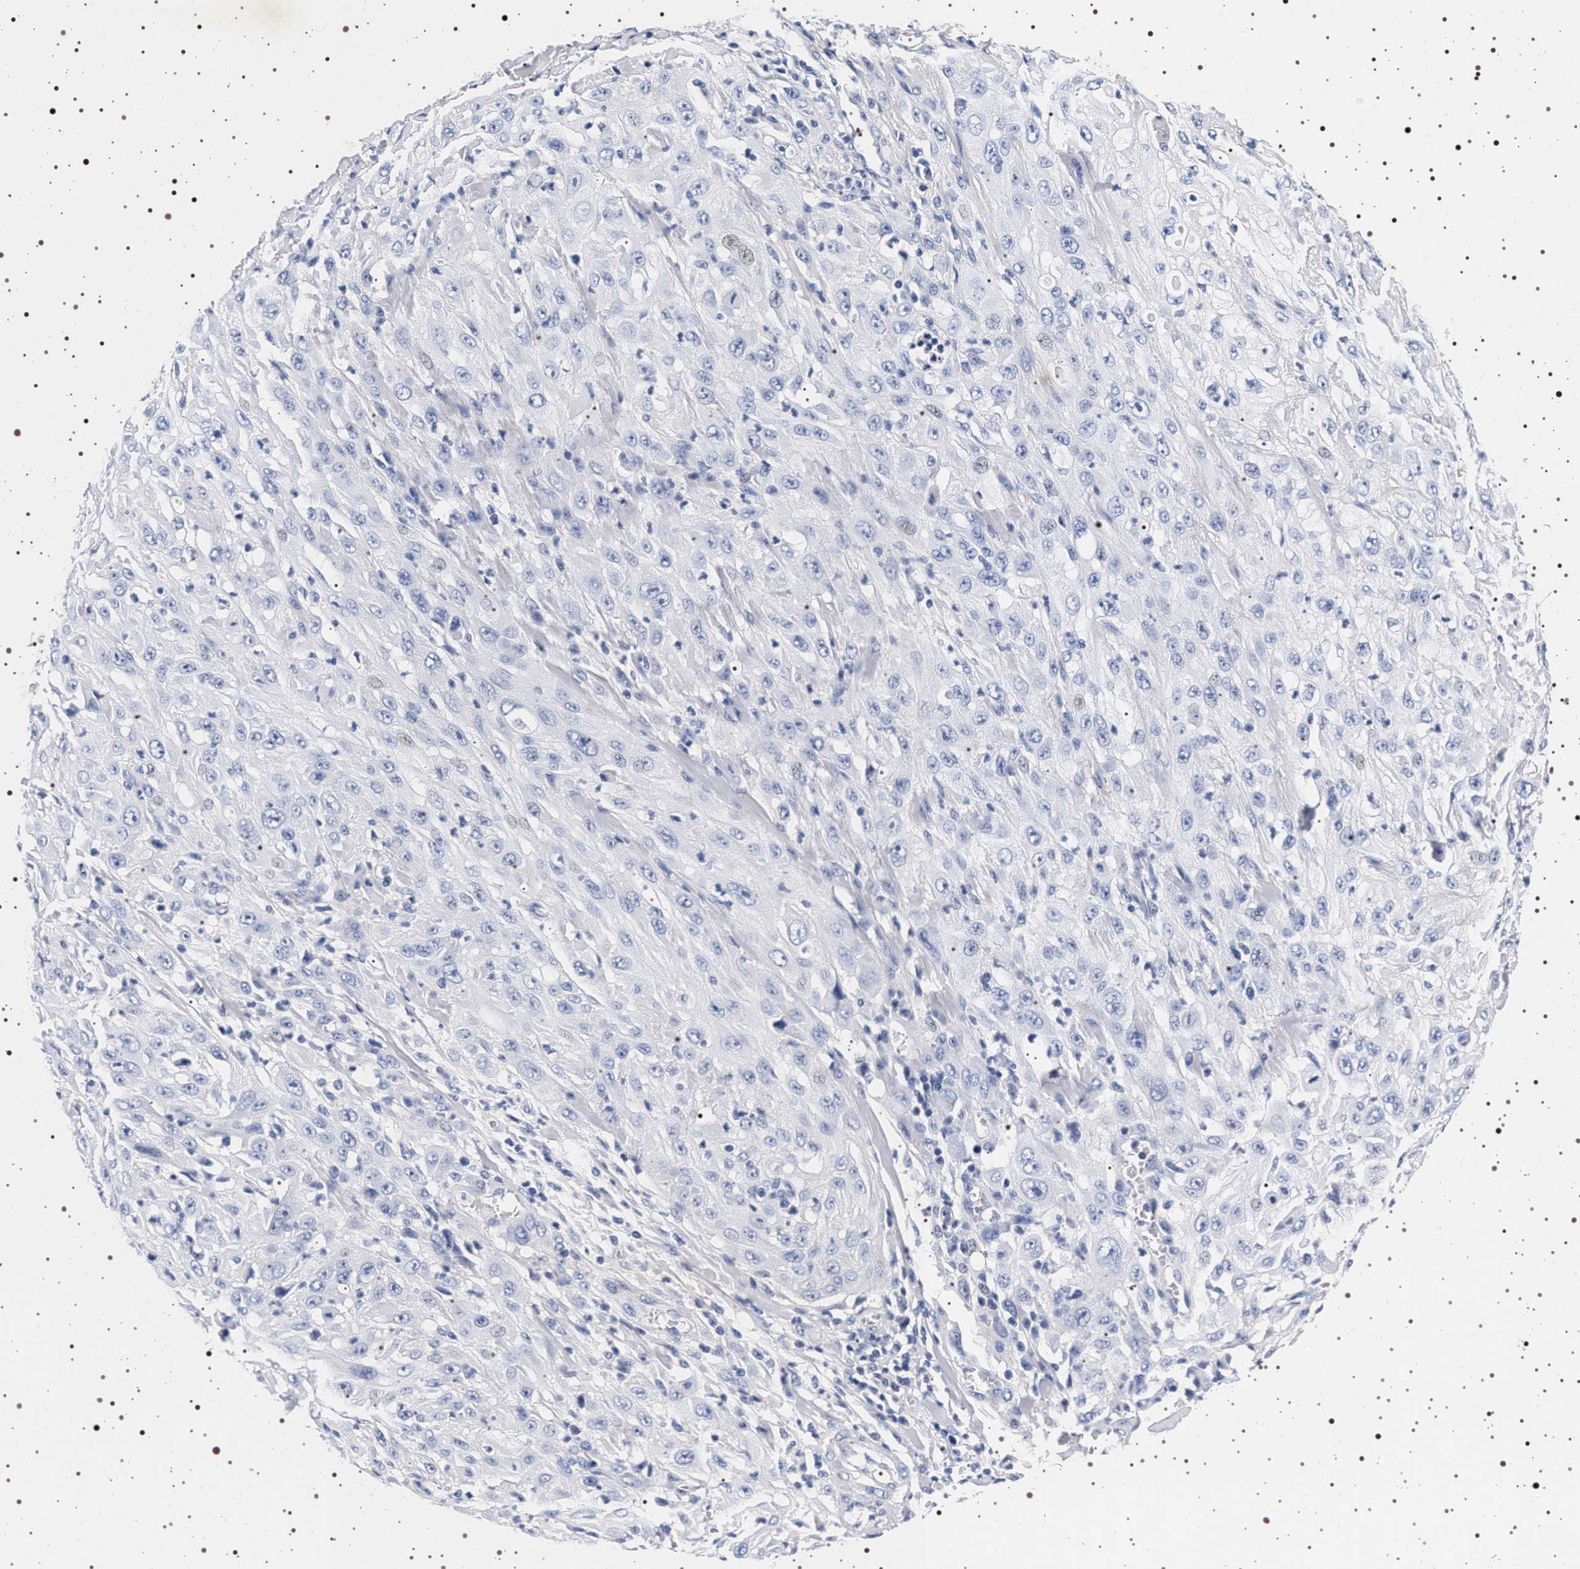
{"staining": {"intensity": "negative", "quantity": "none", "location": "none"}, "tissue": "skin cancer", "cell_type": "Tumor cells", "image_type": "cancer", "snomed": [{"axis": "morphology", "description": "Squamous cell carcinoma, NOS"}, {"axis": "morphology", "description": "Squamous cell carcinoma, metastatic, NOS"}, {"axis": "topography", "description": "Skin"}, {"axis": "topography", "description": "Lymph node"}], "caption": "DAB immunohistochemical staining of human metastatic squamous cell carcinoma (skin) reveals no significant positivity in tumor cells.", "gene": "MAPK10", "patient": {"sex": "male", "age": 75}}